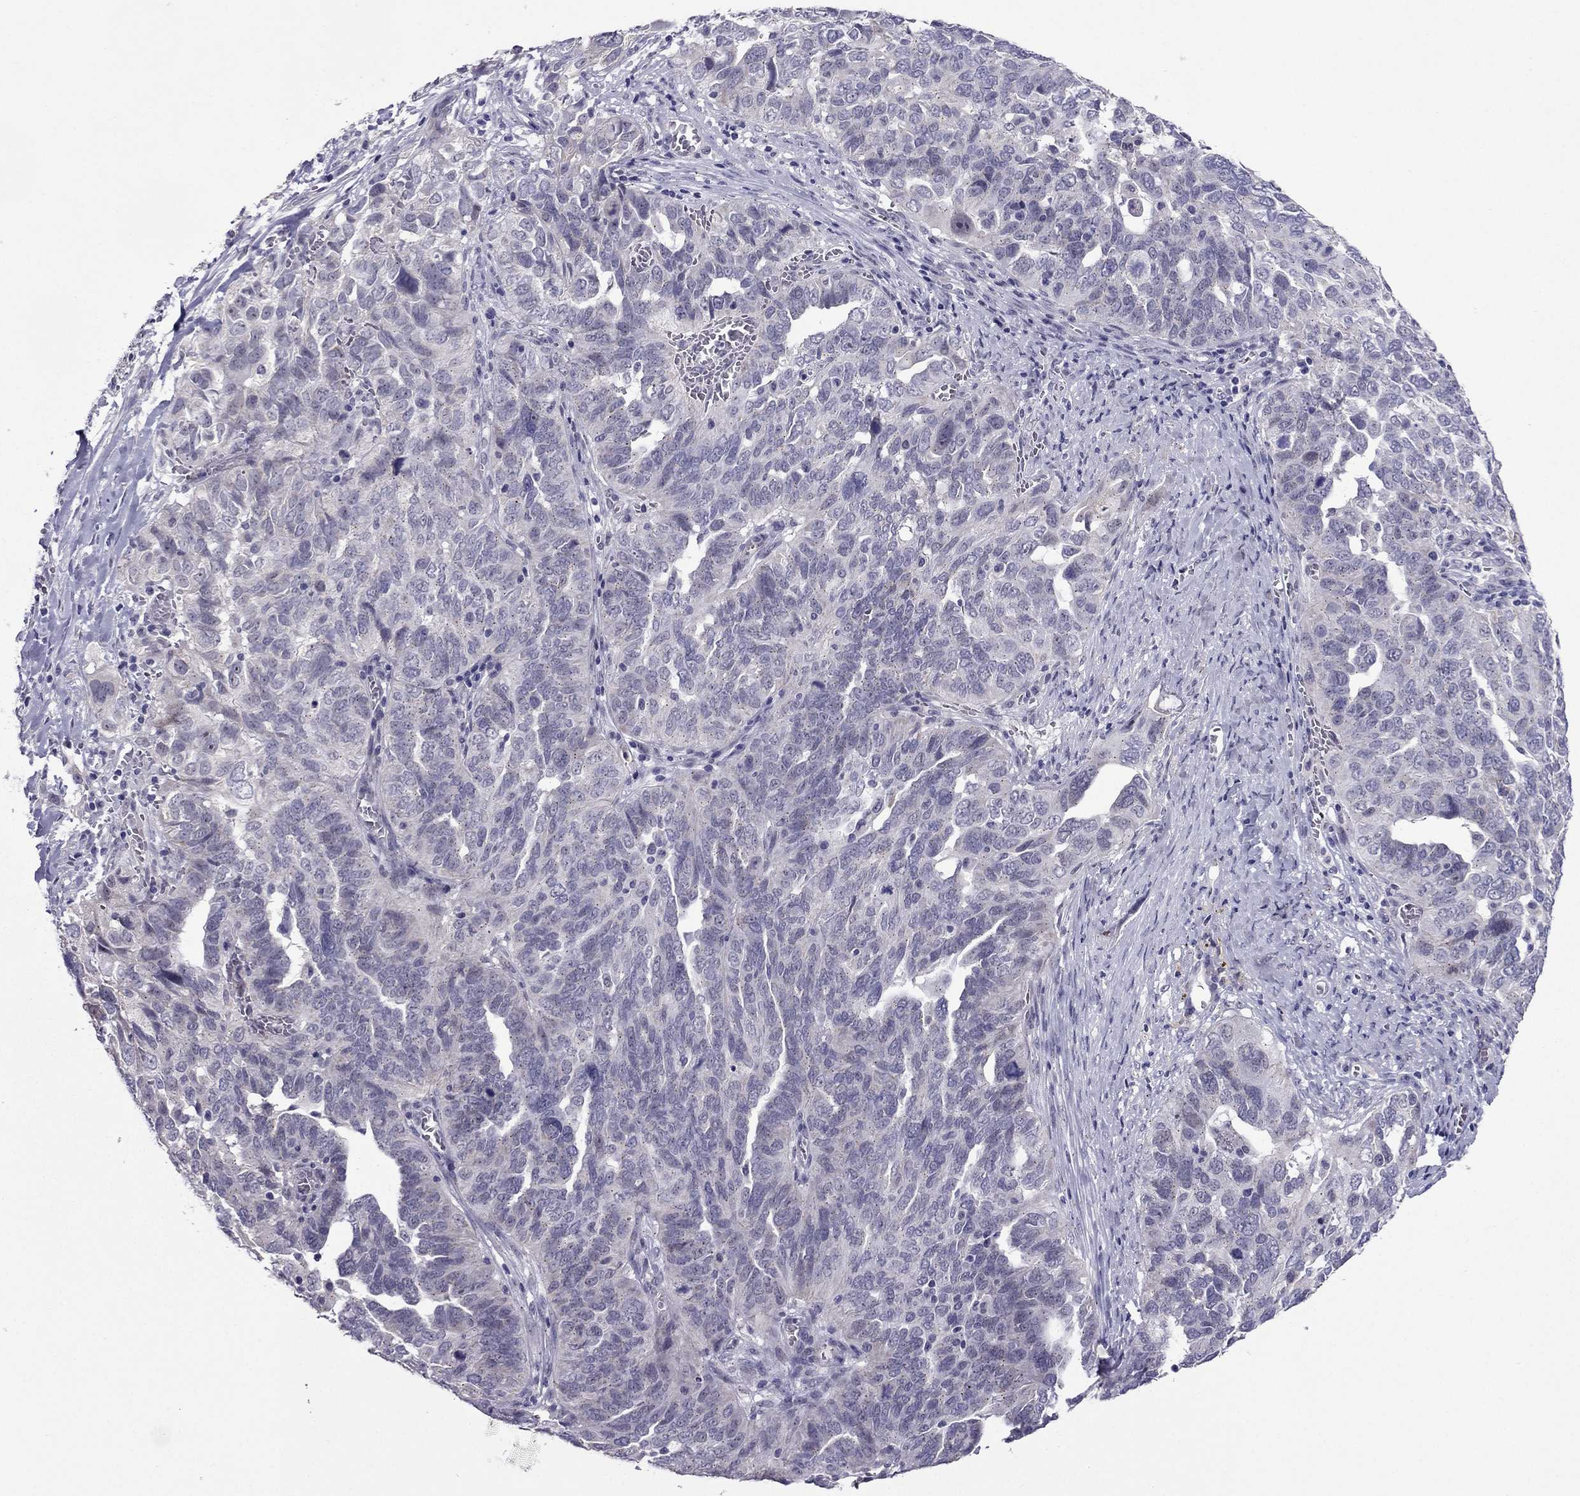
{"staining": {"intensity": "negative", "quantity": "none", "location": "none"}, "tissue": "ovarian cancer", "cell_type": "Tumor cells", "image_type": "cancer", "snomed": [{"axis": "morphology", "description": "Carcinoma, endometroid"}, {"axis": "topography", "description": "Soft tissue"}, {"axis": "topography", "description": "Ovary"}], "caption": "IHC histopathology image of human ovarian cancer (endometroid carcinoma) stained for a protein (brown), which exhibits no positivity in tumor cells.", "gene": "MYBPH", "patient": {"sex": "female", "age": 52}}